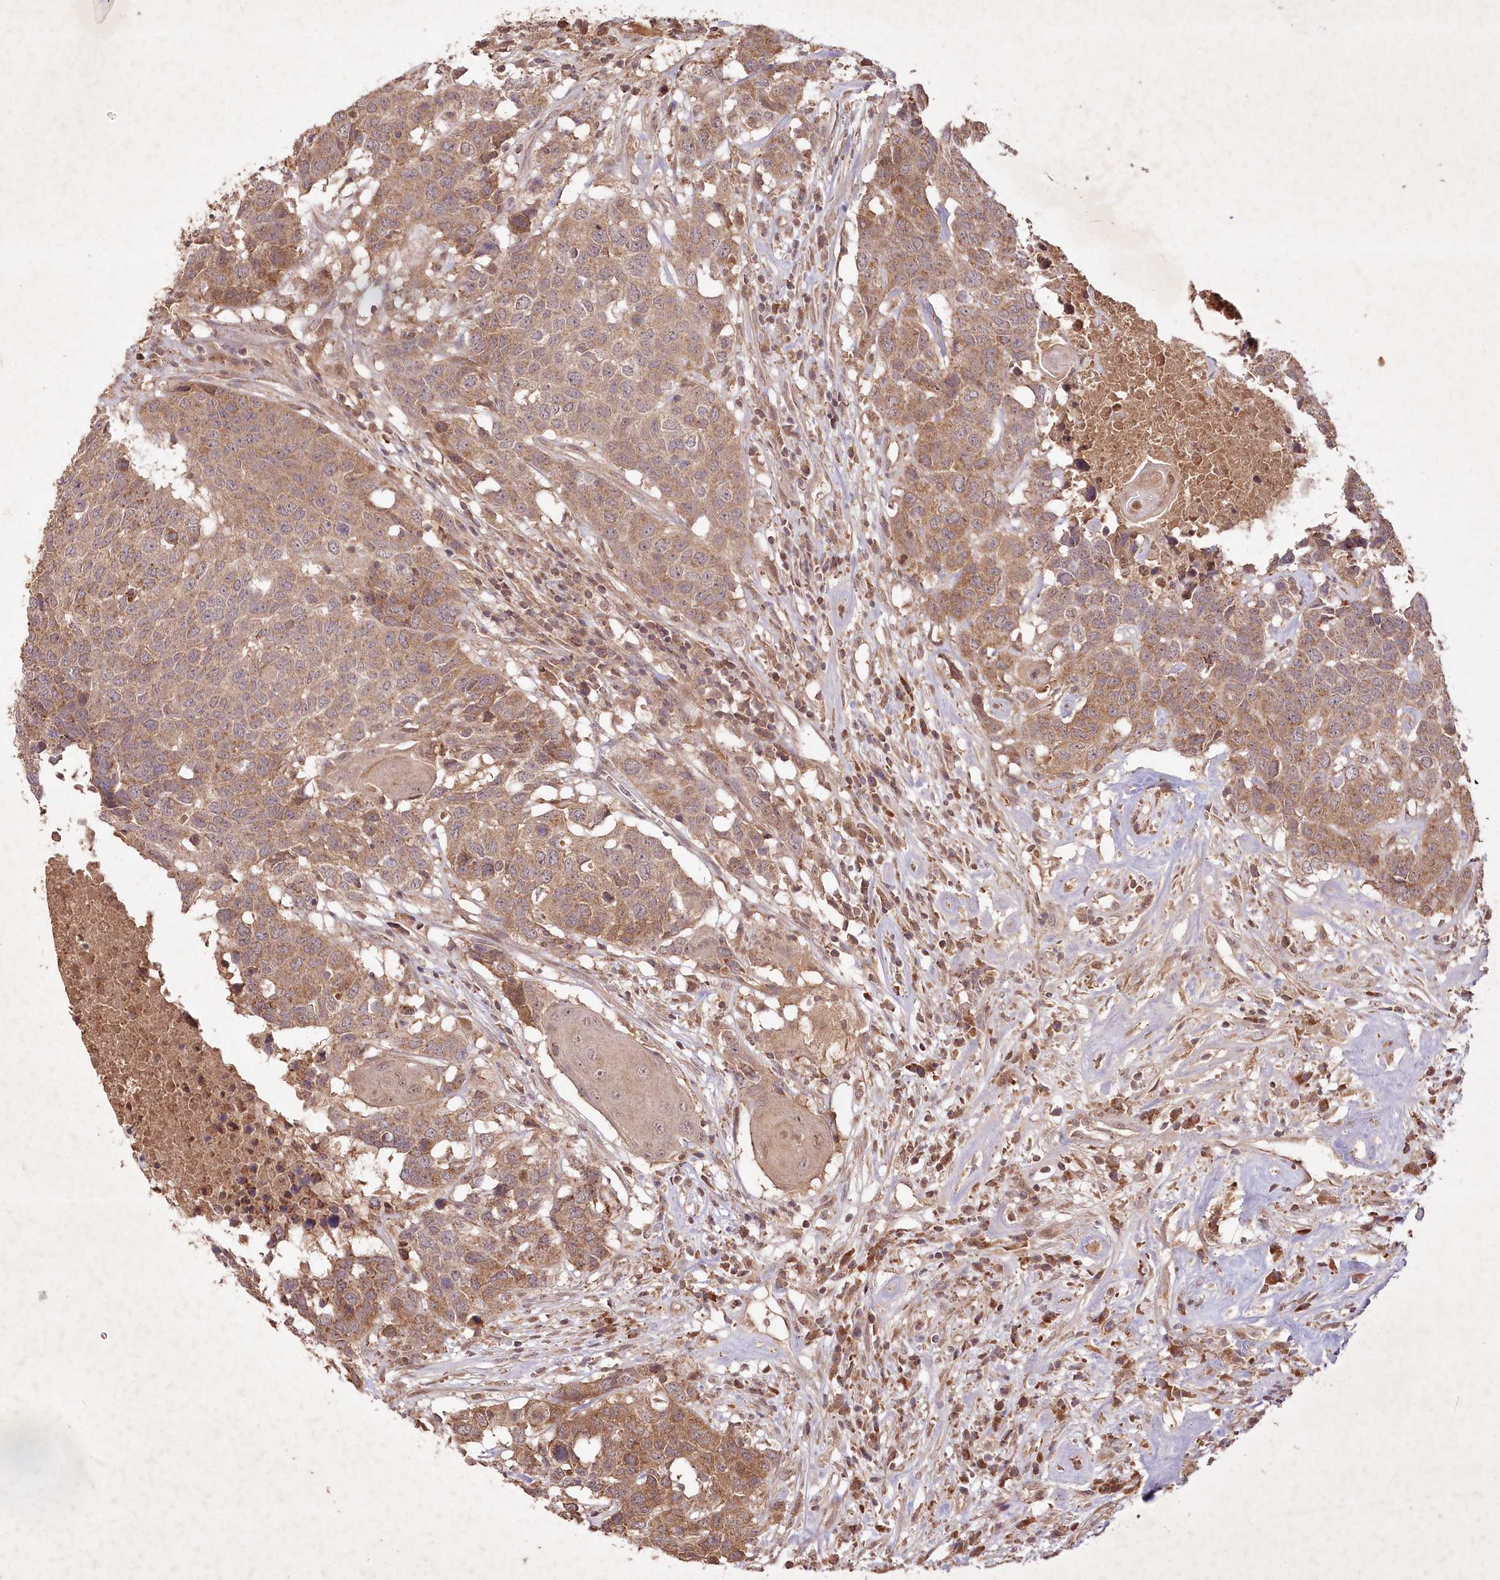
{"staining": {"intensity": "moderate", "quantity": ">75%", "location": "cytoplasmic/membranous"}, "tissue": "head and neck cancer", "cell_type": "Tumor cells", "image_type": "cancer", "snomed": [{"axis": "morphology", "description": "Squamous cell carcinoma, NOS"}, {"axis": "topography", "description": "Head-Neck"}], "caption": "The image shows immunohistochemical staining of squamous cell carcinoma (head and neck). There is moderate cytoplasmic/membranous expression is appreciated in about >75% of tumor cells.", "gene": "IRAK1BP1", "patient": {"sex": "male", "age": 66}}